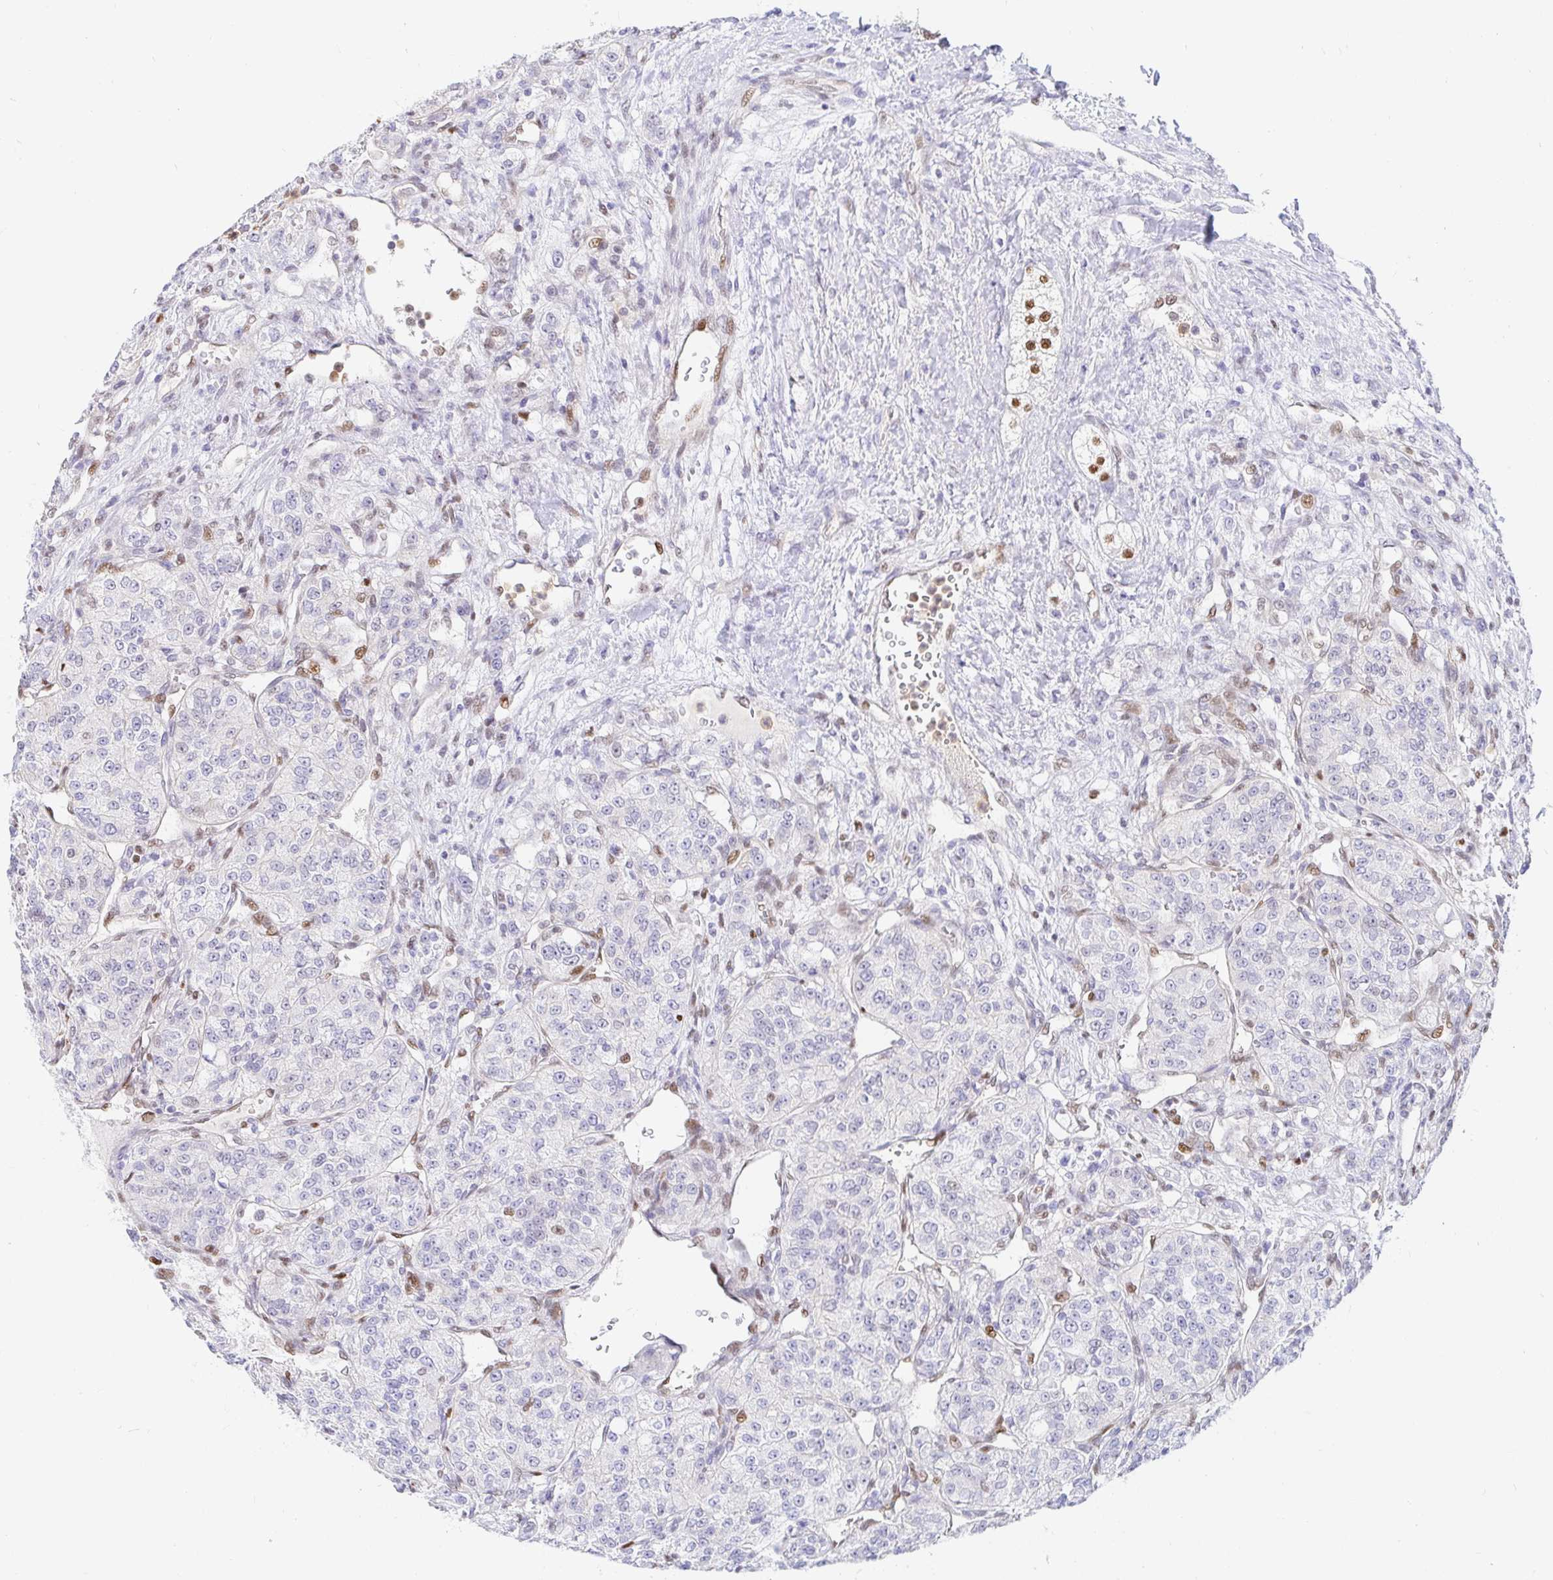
{"staining": {"intensity": "negative", "quantity": "none", "location": "none"}, "tissue": "renal cancer", "cell_type": "Tumor cells", "image_type": "cancer", "snomed": [{"axis": "morphology", "description": "Adenocarcinoma, NOS"}, {"axis": "topography", "description": "Kidney"}], "caption": "This histopathology image is of renal adenocarcinoma stained with immunohistochemistry (IHC) to label a protein in brown with the nuclei are counter-stained blue. There is no positivity in tumor cells.", "gene": "HINFP", "patient": {"sex": "female", "age": 63}}